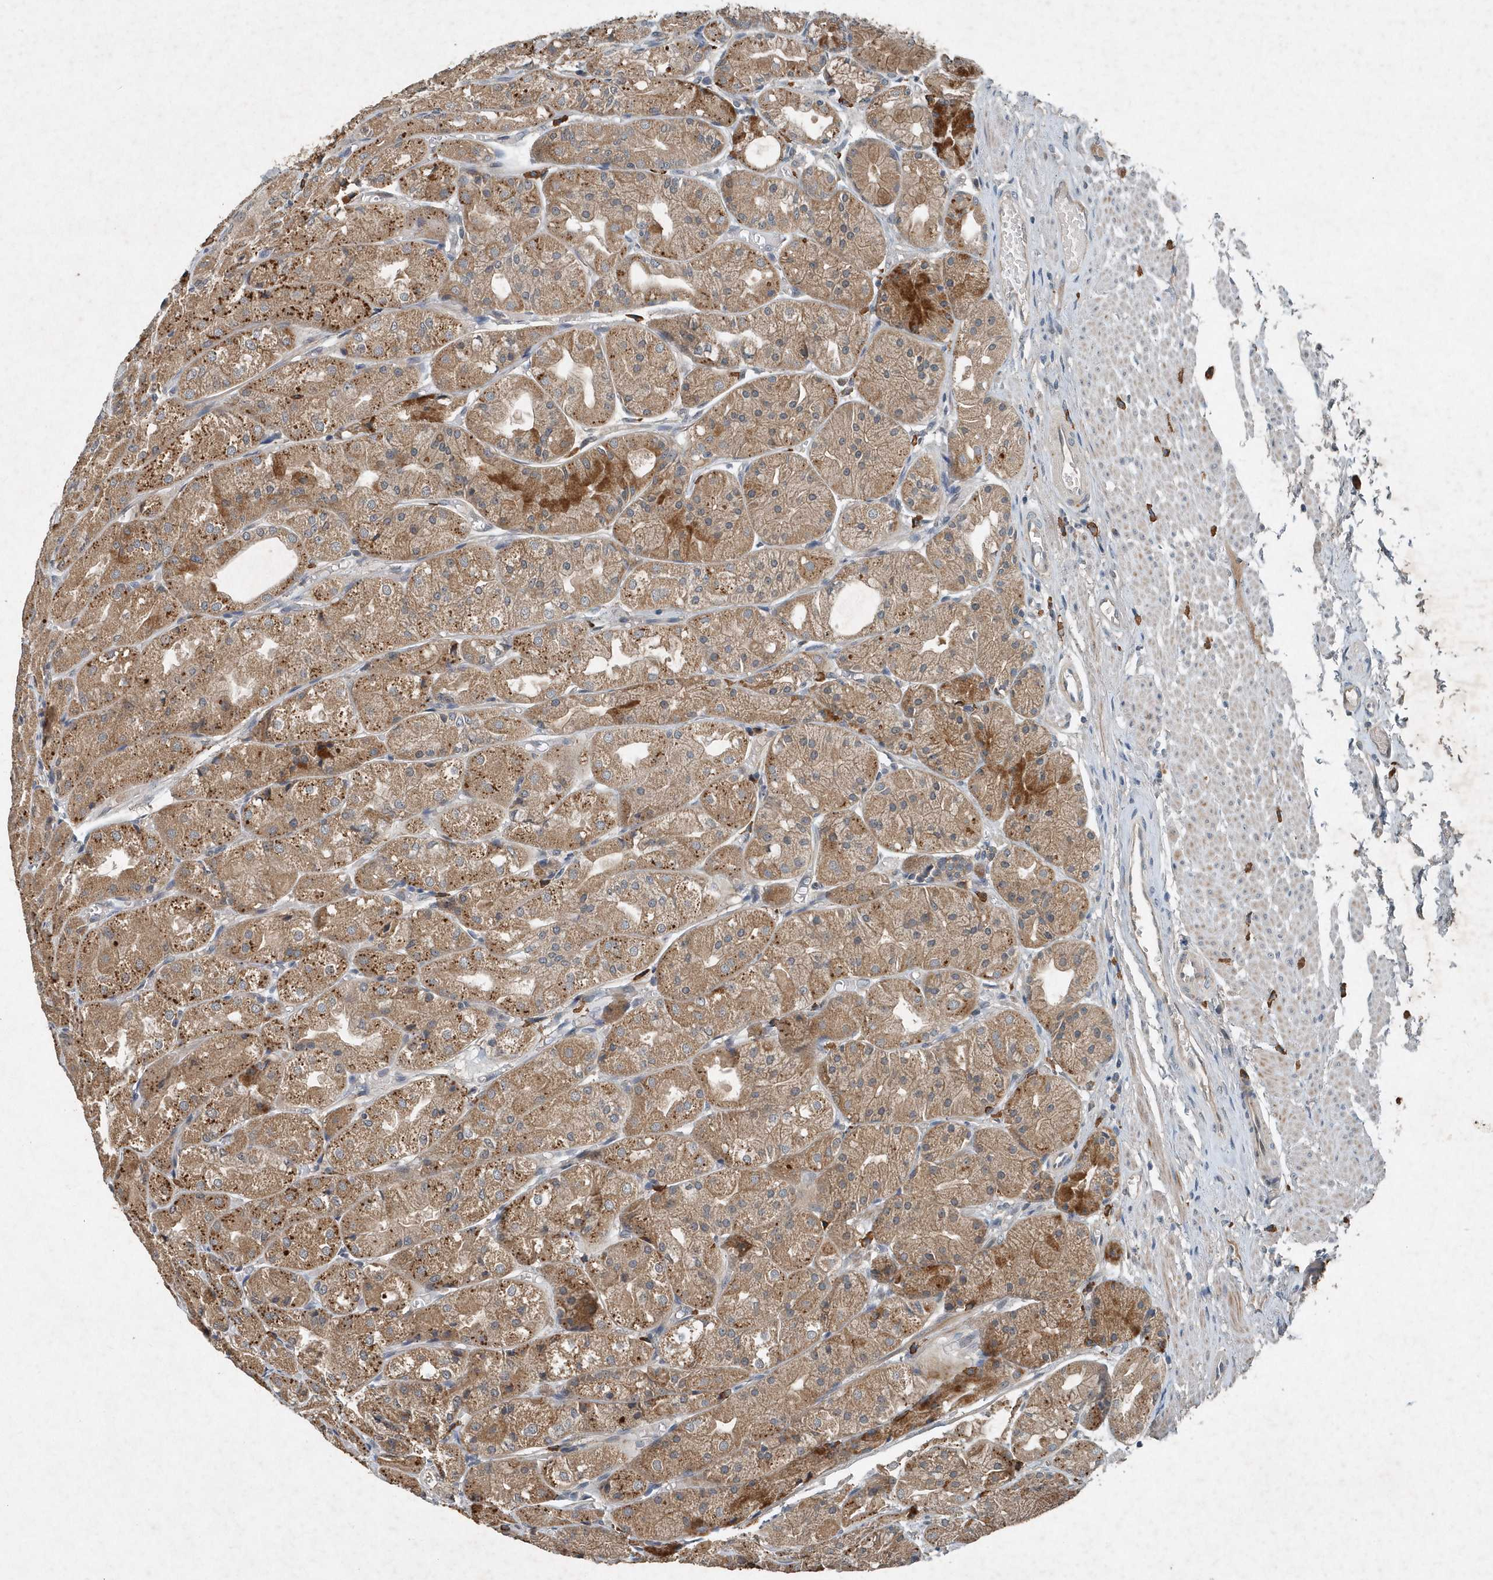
{"staining": {"intensity": "moderate", "quantity": ">75%", "location": "cytoplasmic/membranous"}, "tissue": "stomach", "cell_type": "Glandular cells", "image_type": "normal", "snomed": [{"axis": "morphology", "description": "Normal tissue, NOS"}, {"axis": "topography", "description": "Stomach, upper"}], "caption": "Immunohistochemistry of benign human stomach demonstrates medium levels of moderate cytoplasmic/membranous staining in about >75% of glandular cells.", "gene": "SCFD2", "patient": {"sex": "male", "age": 72}}